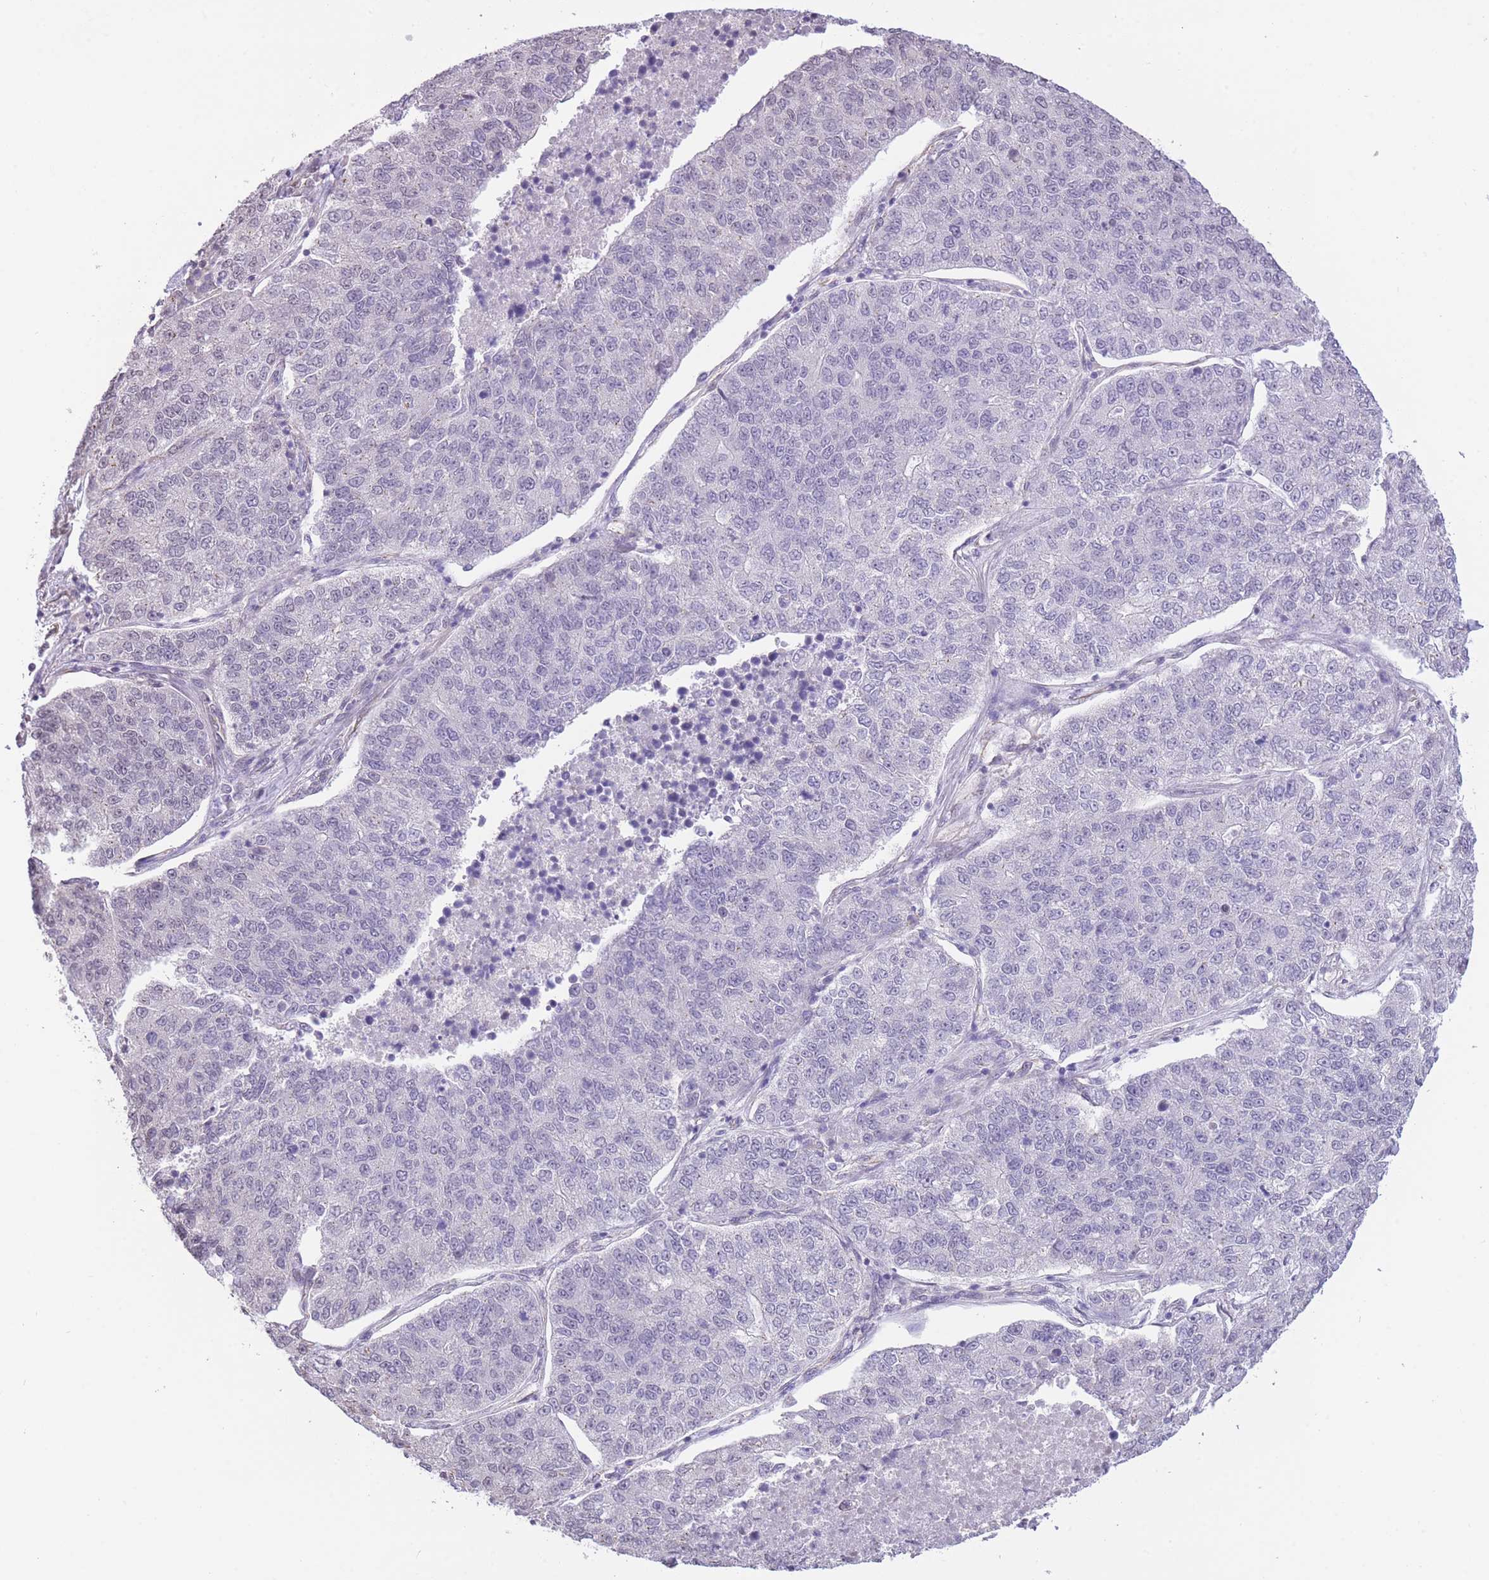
{"staining": {"intensity": "negative", "quantity": "none", "location": "none"}, "tissue": "lung cancer", "cell_type": "Tumor cells", "image_type": "cancer", "snomed": [{"axis": "morphology", "description": "Adenocarcinoma, NOS"}, {"axis": "topography", "description": "Lung"}], "caption": "This is an immunohistochemistry image of lung adenocarcinoma. There is no expression in tumor cells.", "gene": "PSG8", "patient": {"sex": "male", "age": 49}}